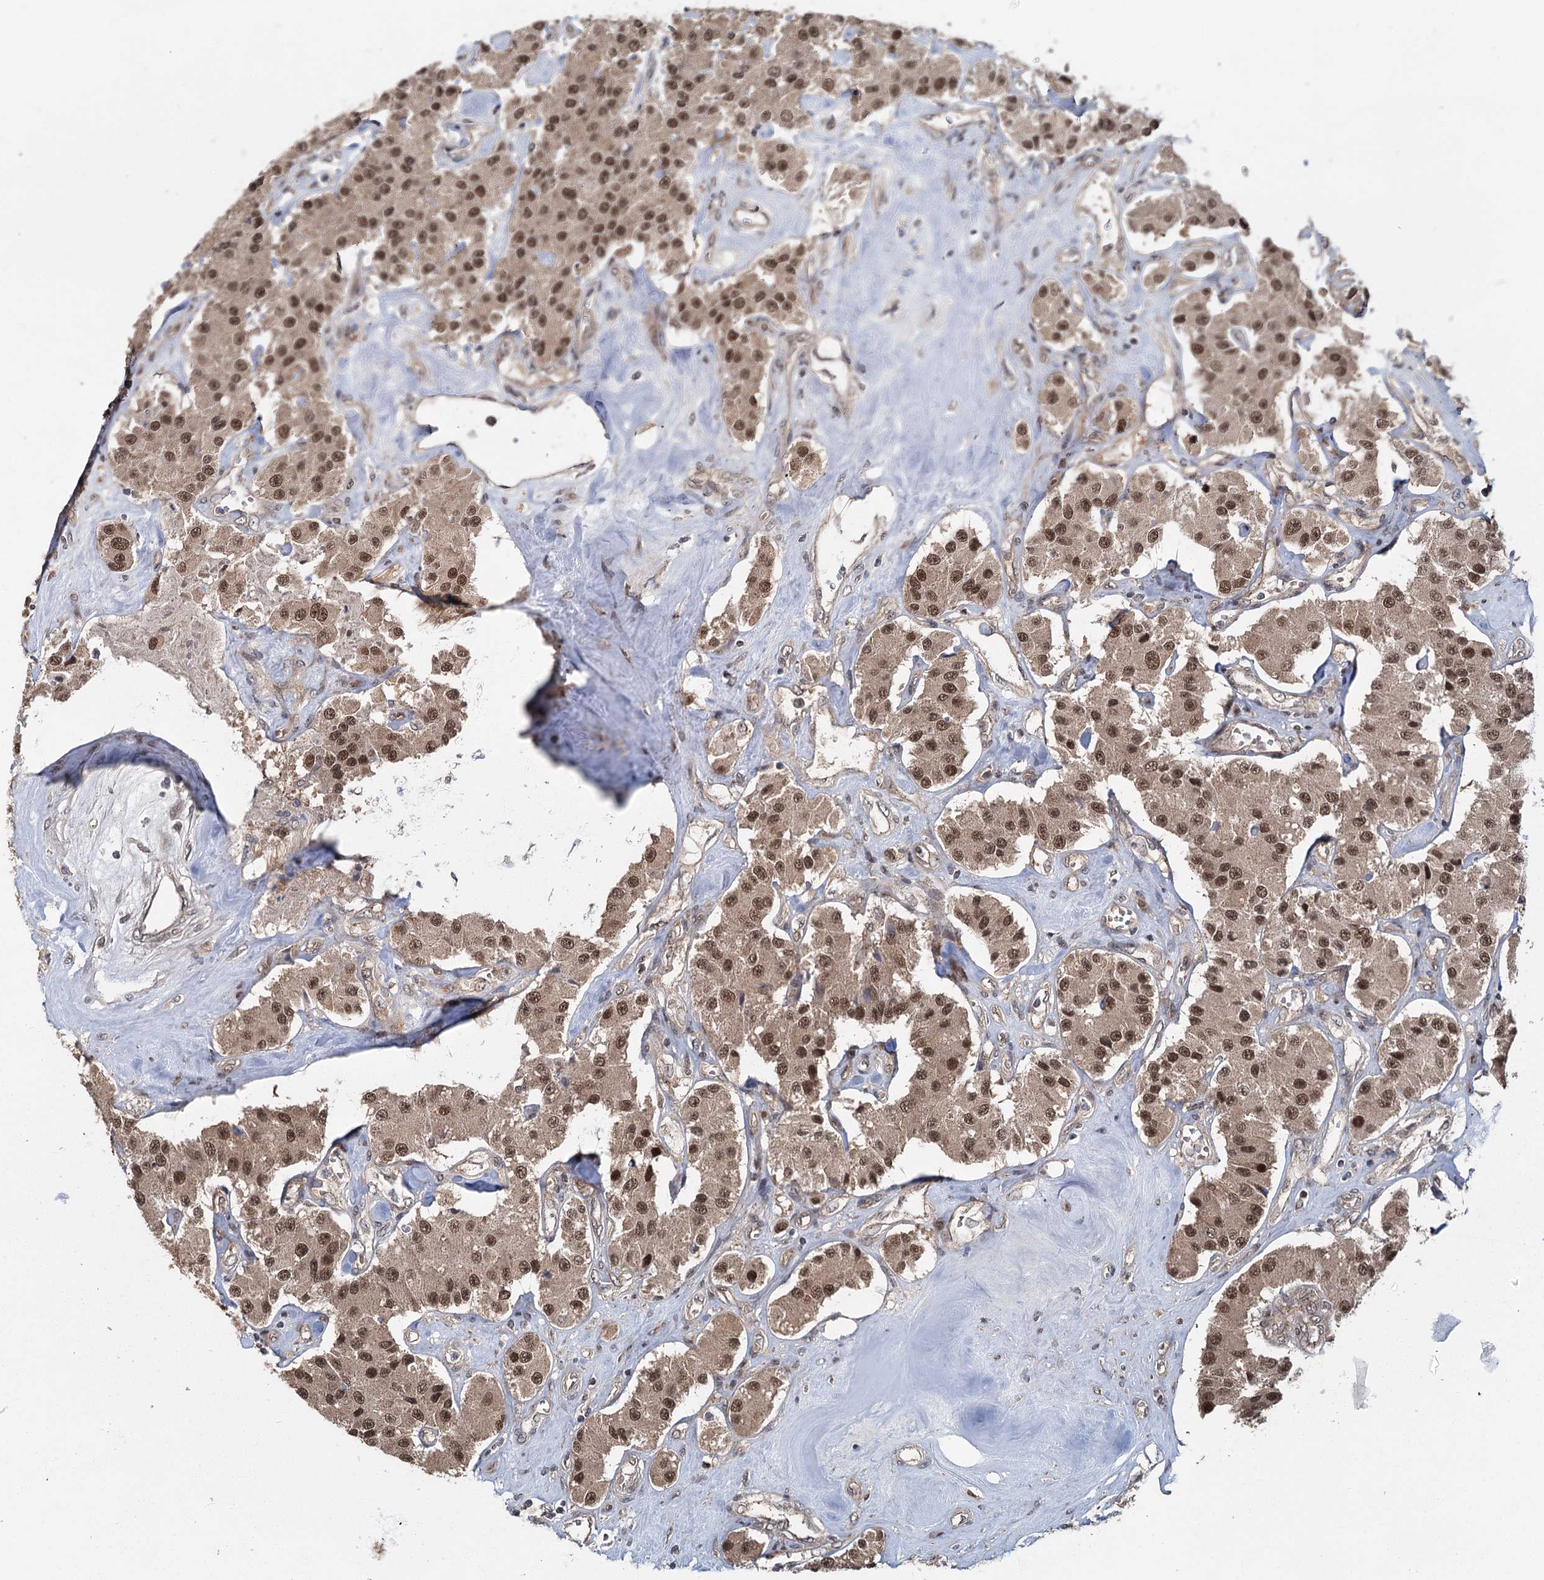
{"staining": {"intensity": "moderate", "quantity": ">75%", "location": "nuclear"}, "tissue": "carcinoid", "cell_type": "Tumor cells", "image_type": "cancer", "snomed": [{"axis": "morphology", "description": "Carcinoid, malignant, NOS"}, {"axis": "topography", "description": "Pancreas"}], "caption": "Immunohistochemistry of human malignant carcinoid shows medium levels of moderate nuclear expression in about >75% of tumor cells.", "gene": "MYG1", "patient": {"sex": "male", "age": 41}}